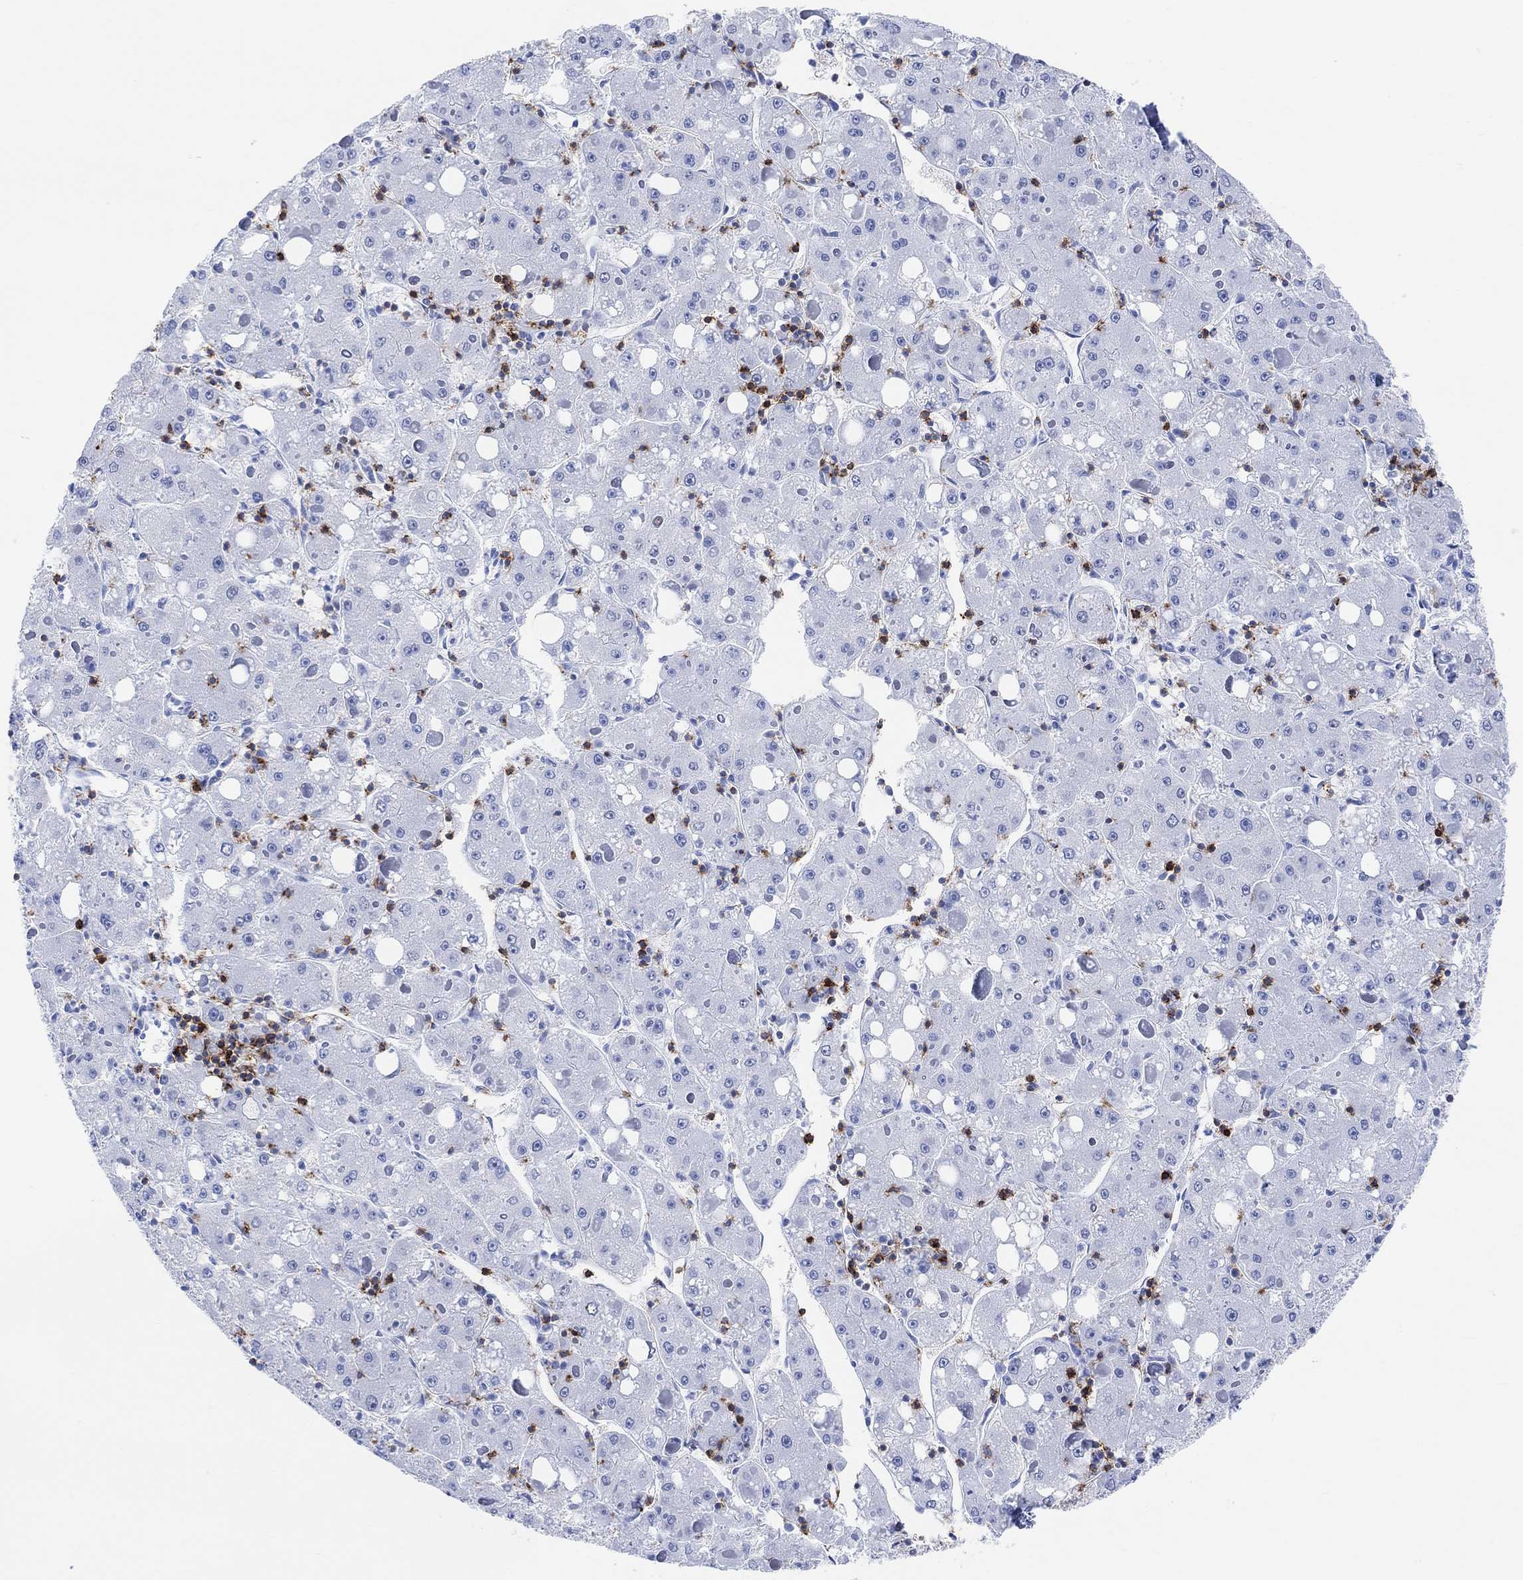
{"staining": {"intensity": "negative", "quantity": "none", "location": "none"}, "tissue": "liver cancer", "cell_type": "Tumor cells", "image_type": "cancer", "snomed": [{"axis": "morphology", "description": "Carcinoma, Hepatocellular, NOS"}, {"axis": "topography", "description": "Liver"}], "caption": "Human liver cancer stained for a protein using immunohistochemistry displays no staining in tumor cells.", "gene": "GPR65", "patient": {"sex": "male", "age": 73}}